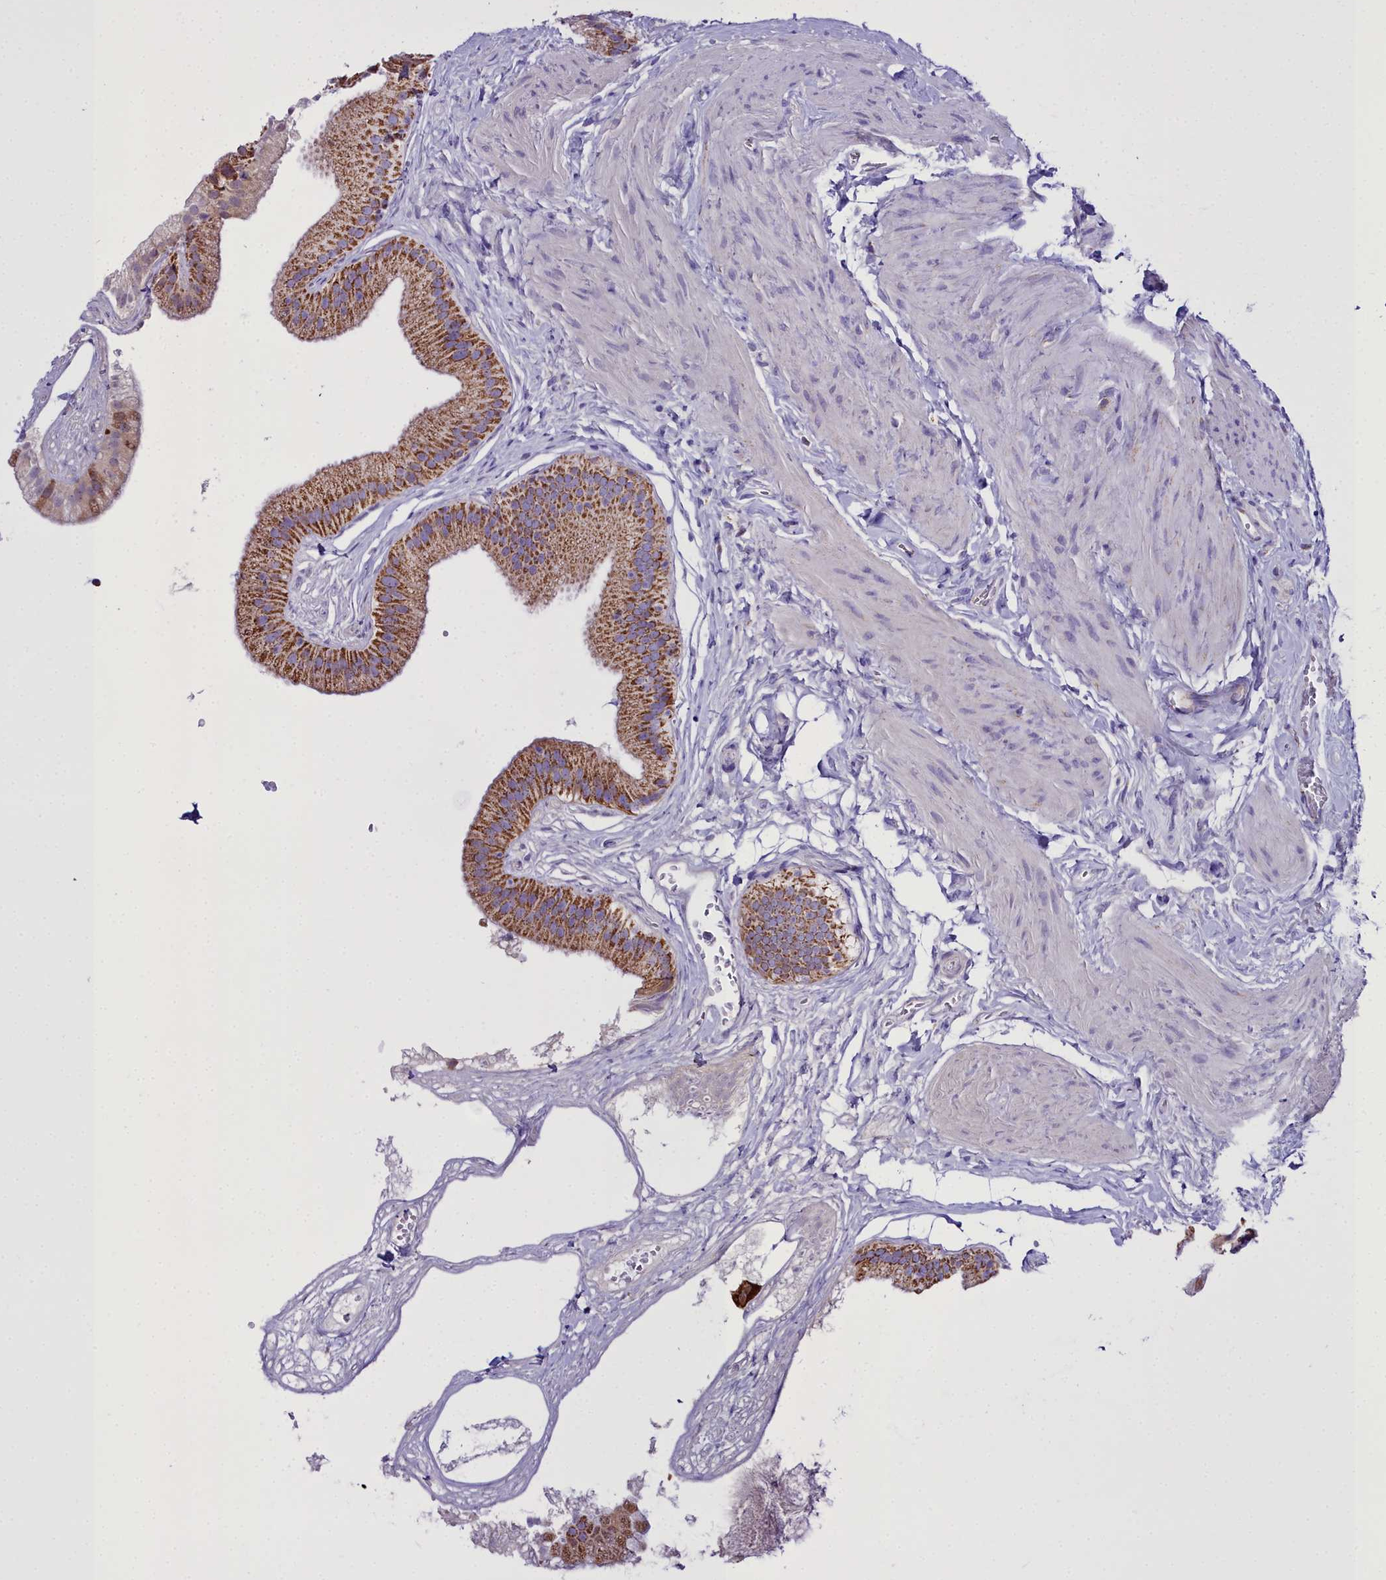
{"staining": {"intensity": "moderate", "quantity": ">75%", "location": "cytoplasmic/membranous"}, "tissue": "gallbladder", "cell_type": "Glandular cells", "image_type": "normal", "snomed": [{"axis": "morphology", "description": "Normal tissue, NOS"}, {"axis": "topography", "description": "Gallbladder"}], "caption": "A brown stain shows moderate cytoplasmic/membranous expression of a protein in glandular cells of normal gallbladder. (DAB (3,3'-diaminobenzidine) IHC with brightfield microscopy, high magnification).", "gene": "WDFY3", "patient": {"sex": "female", "age": 54}}